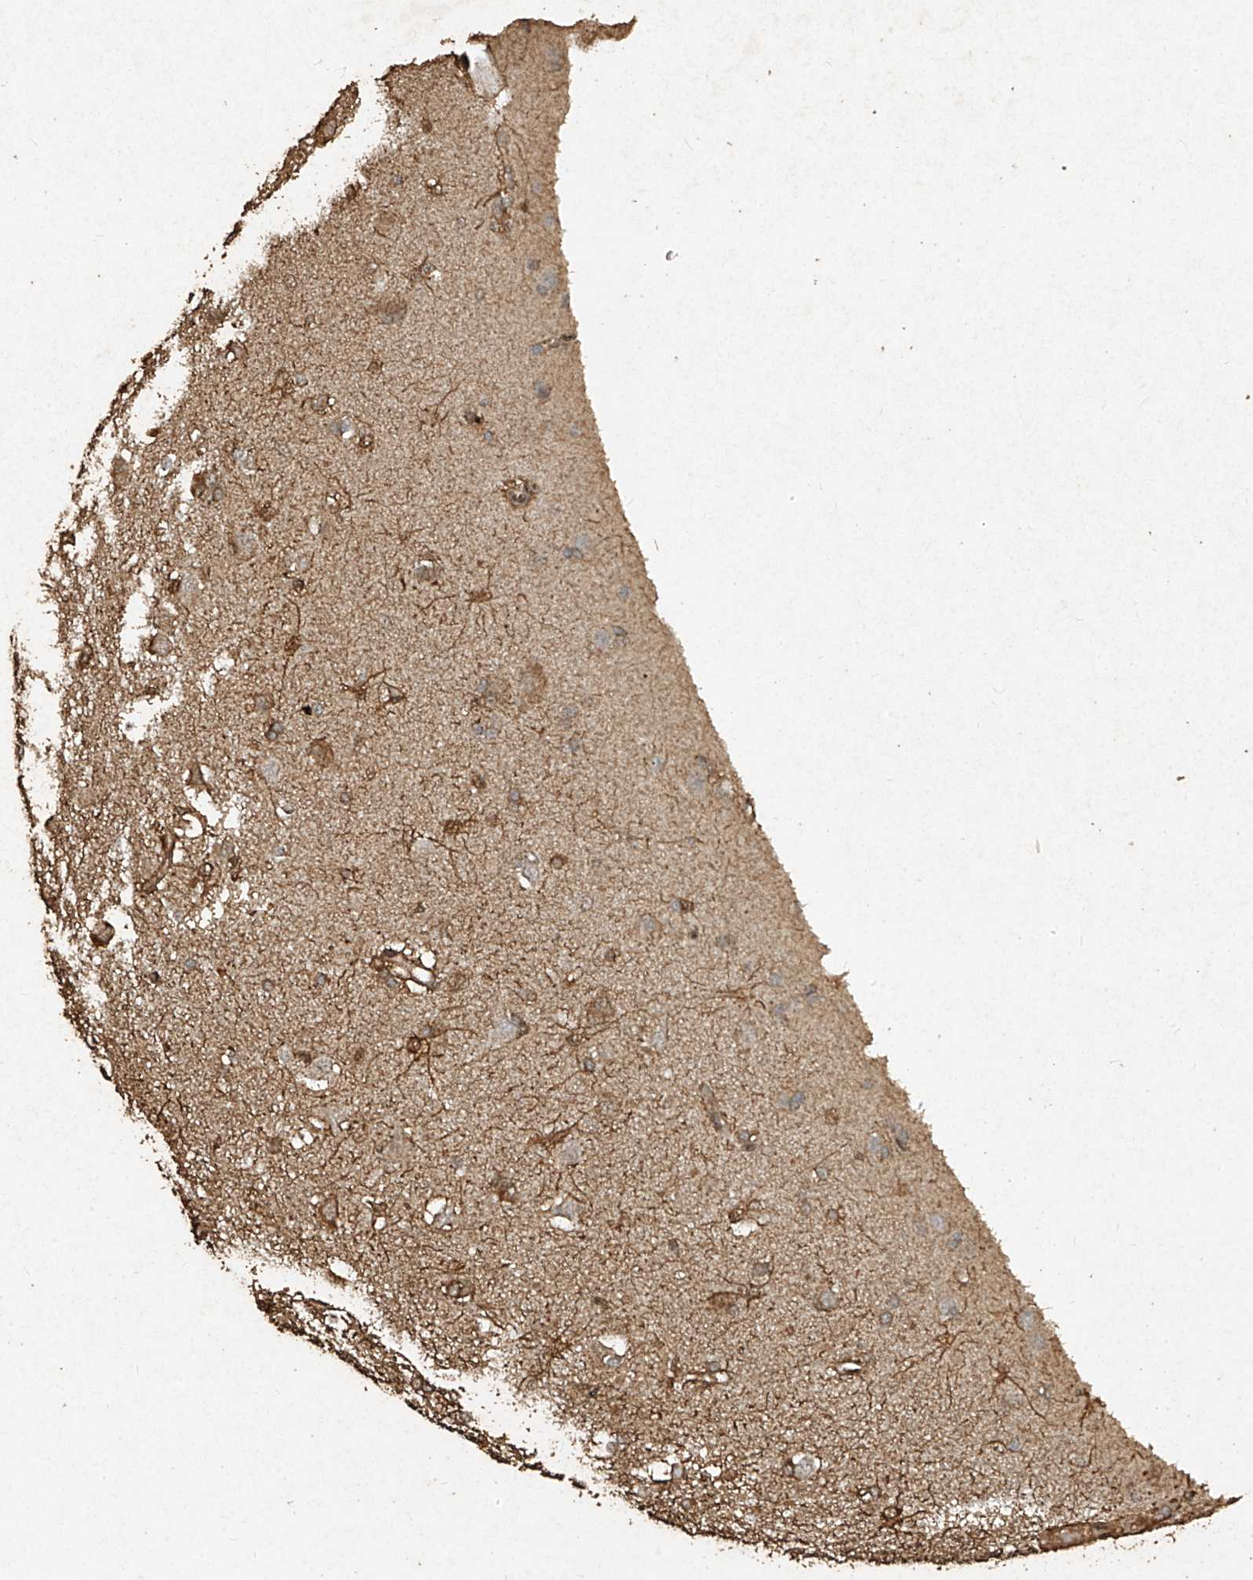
{"staining": {"intensity": "negative", "quantity": "none", "location": "none"}, "tissue": "glioma", "cell_type": "Tumor cells", "image_type": "cancer", "snomed": [{"axis": "morphology", "description": "Glioma, malignant, High grade"}, {"axis": "topography", "description": "Brain"}], "caption": "Photomicrograph shows no significant protein staining in tumor cells of malignant glioma (high-grade).", "gene": "ERBB3", "patient": {"sex": "female", "age": 59}}